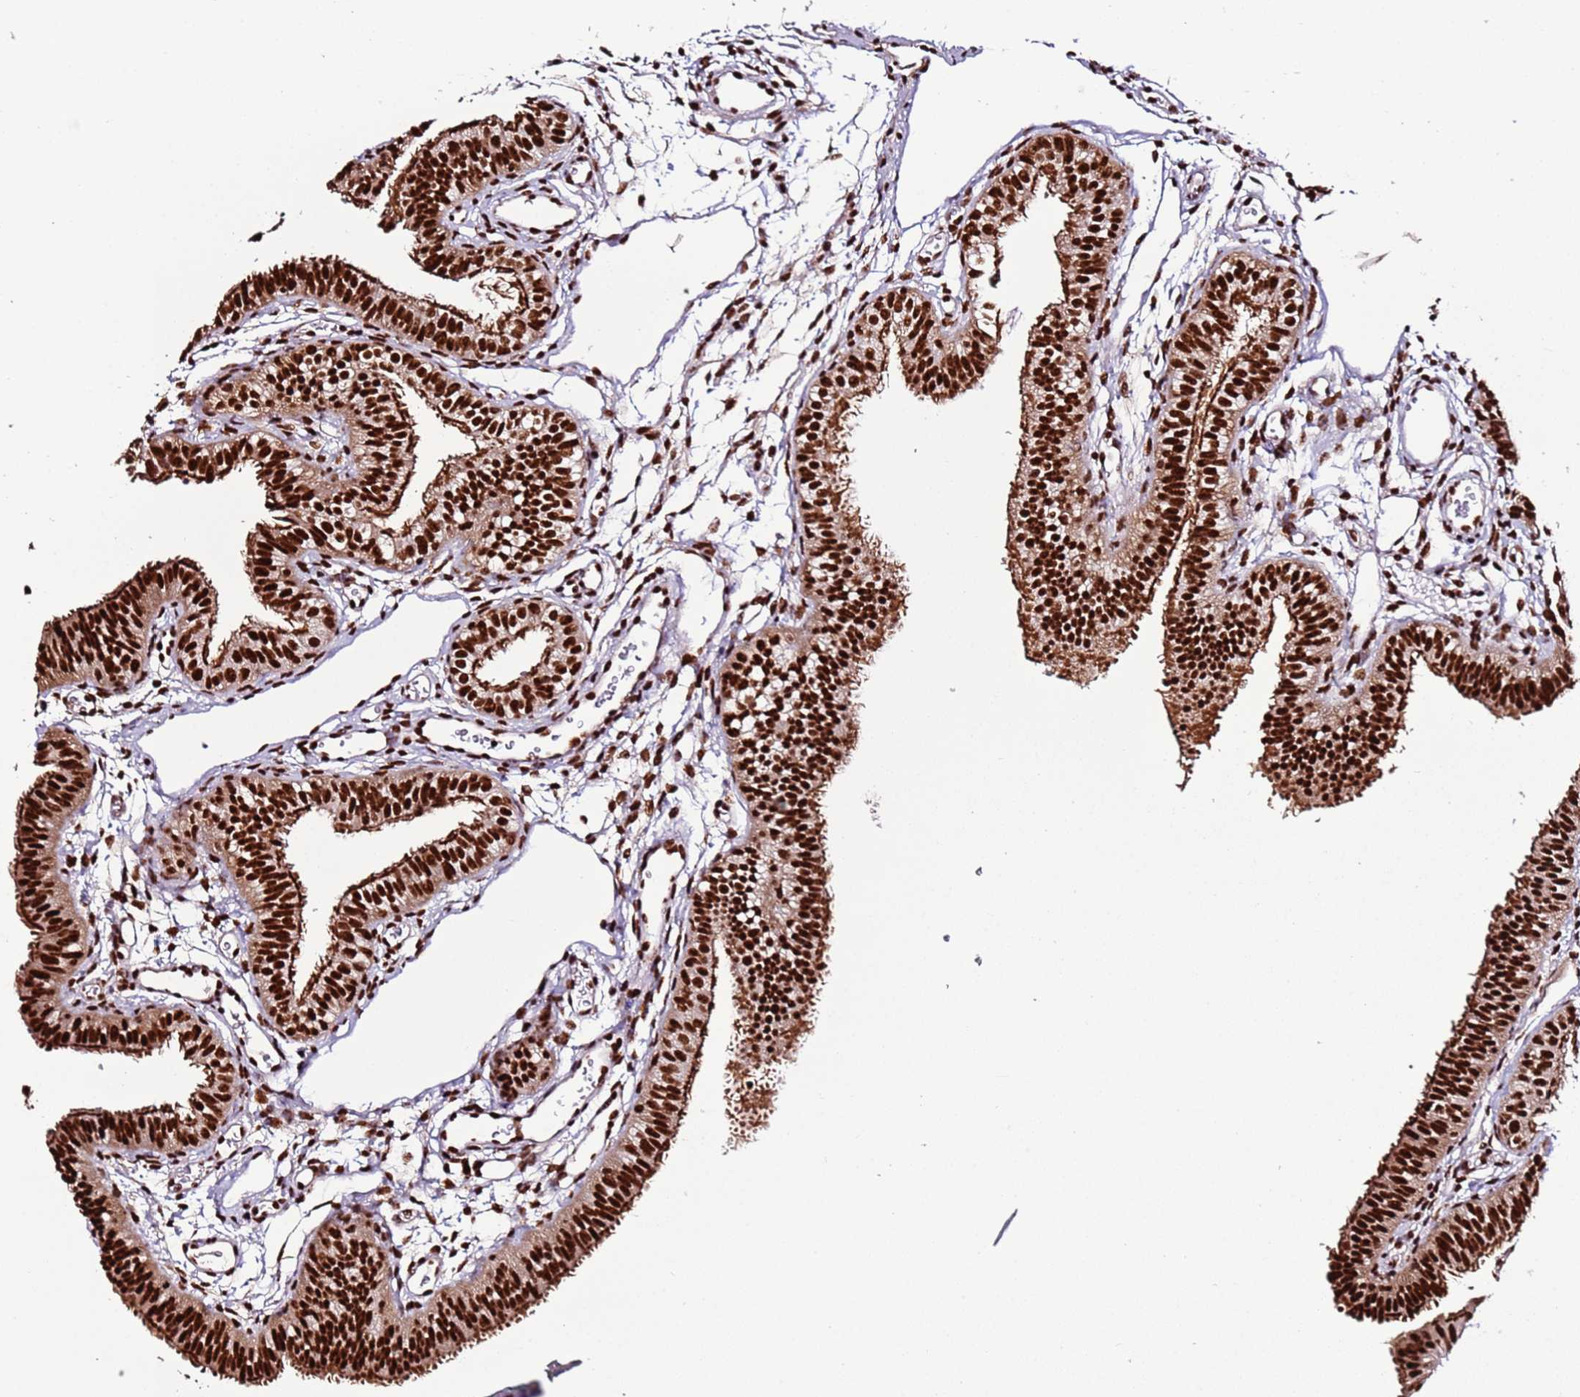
{"staining": {"intensity": "strong", "quantity": ">75%", "location": "cytoplasmic/membranous,nuclear"}, "tissue": "fallopian tube", "cell_type": "Glandular cells", "image_type": "normal", "snomed": [{"axis": "morphology", "description": "Normal tissue, NOS"}, {"axis": "topography", "description": "Fallopian tube"}], "caption": "This histopathology image reveals immunohistochemistry (IHC) staining of unremarkable fallopian tube, with high strong cytoplasmic/membranous,nuclear expression in about >75% of glandular cells.", "gene": "C6orf226", "patient": {"sex": "female", "age": 35}}